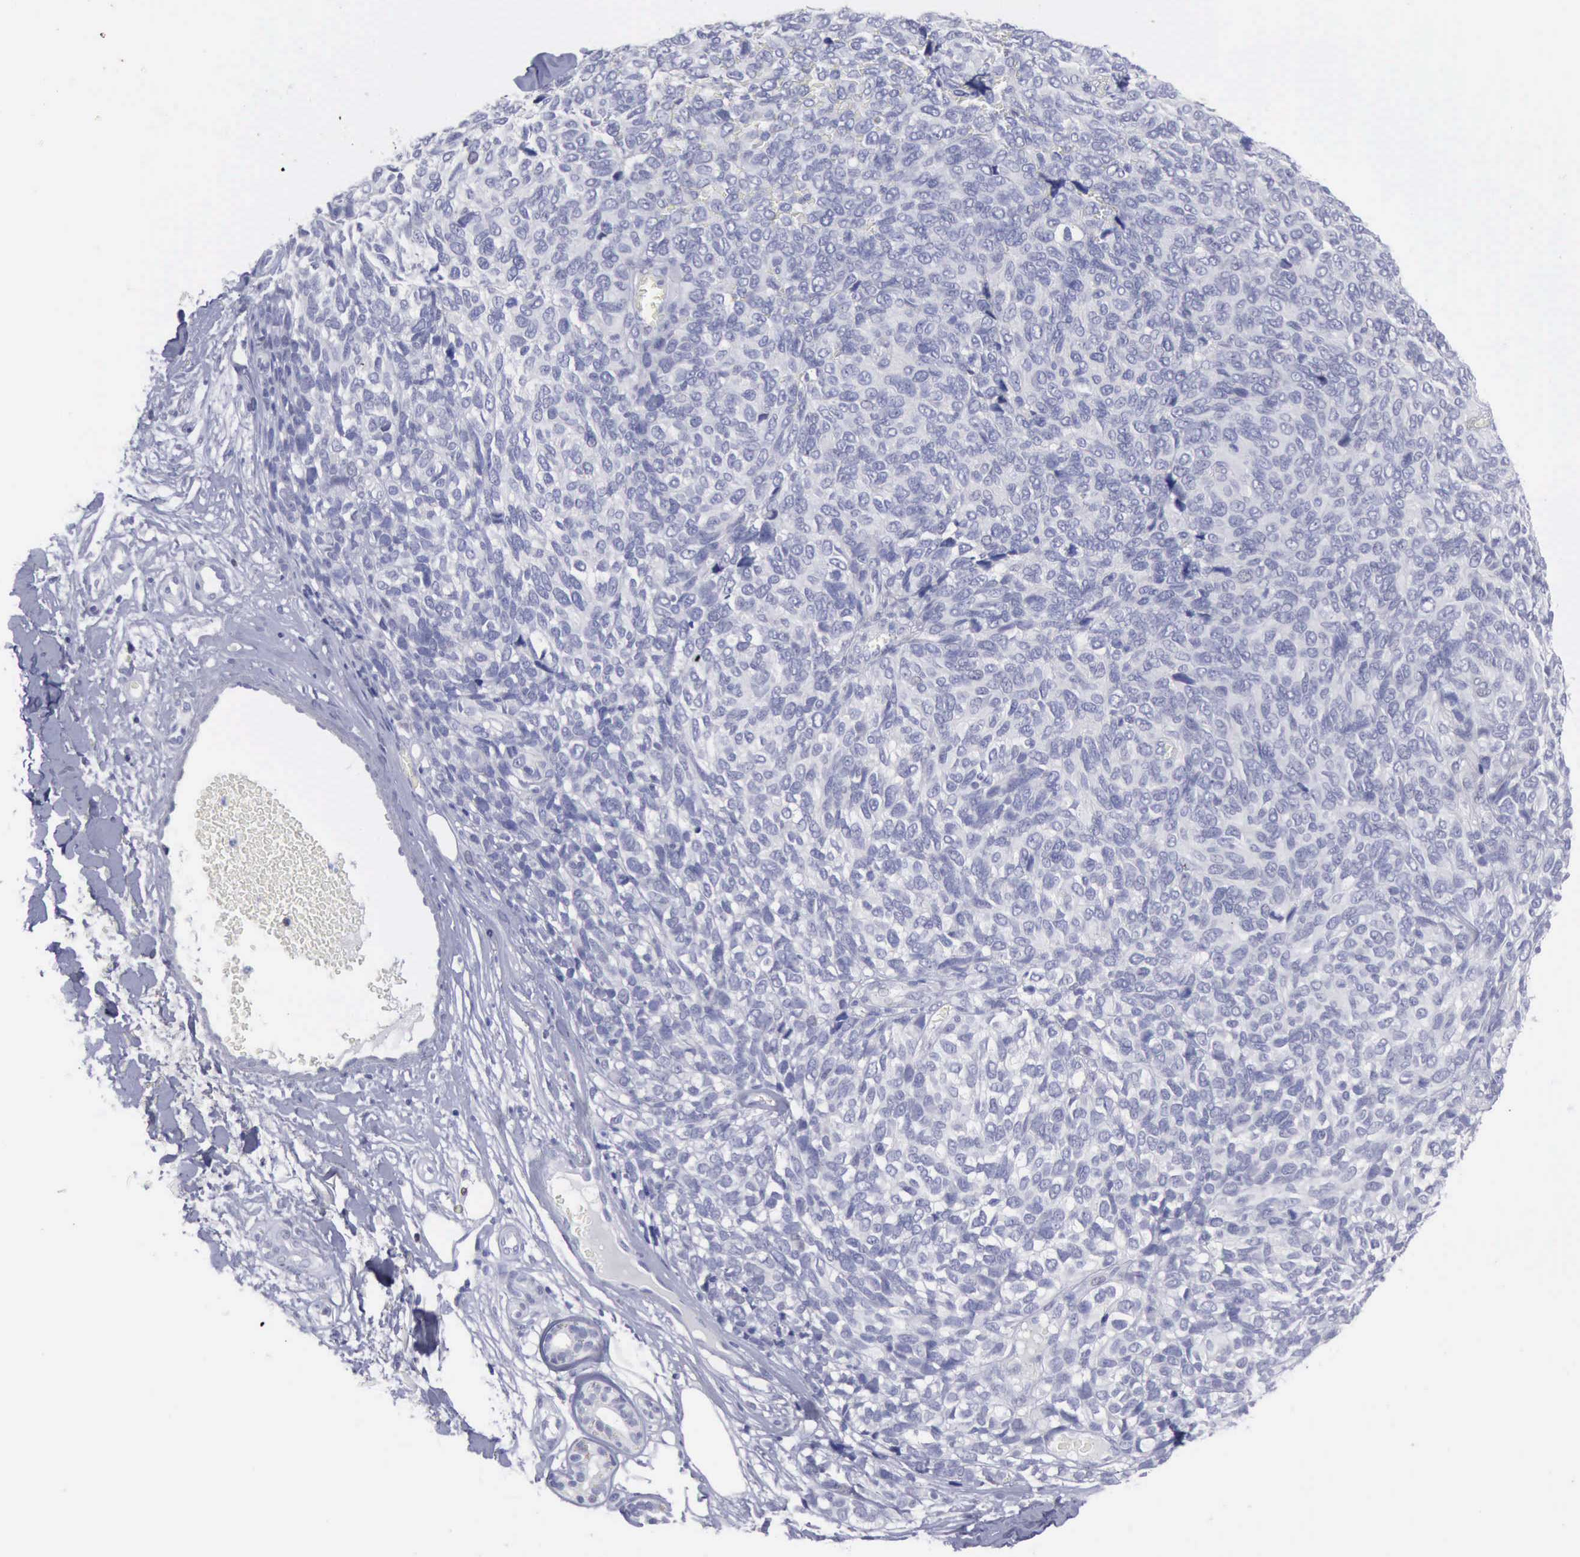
{"staining": {"intensity": "negative", "quantity": "none", "location": "none"}, "tissue": "melanoma", "cell_type": "Tumor cells", "image_type": "cancer", "snomed": [{"axis": "morphology", "description": "Malignant melanoma, NOS"}, {"axis": "topography", "description": "Skin"}], "caption": "Melanoma was stained to show a protein in brown. There is no significant staining in tumor cells.", "gene": "SATB2", "patient": {"sex": "female", "age": 85}}